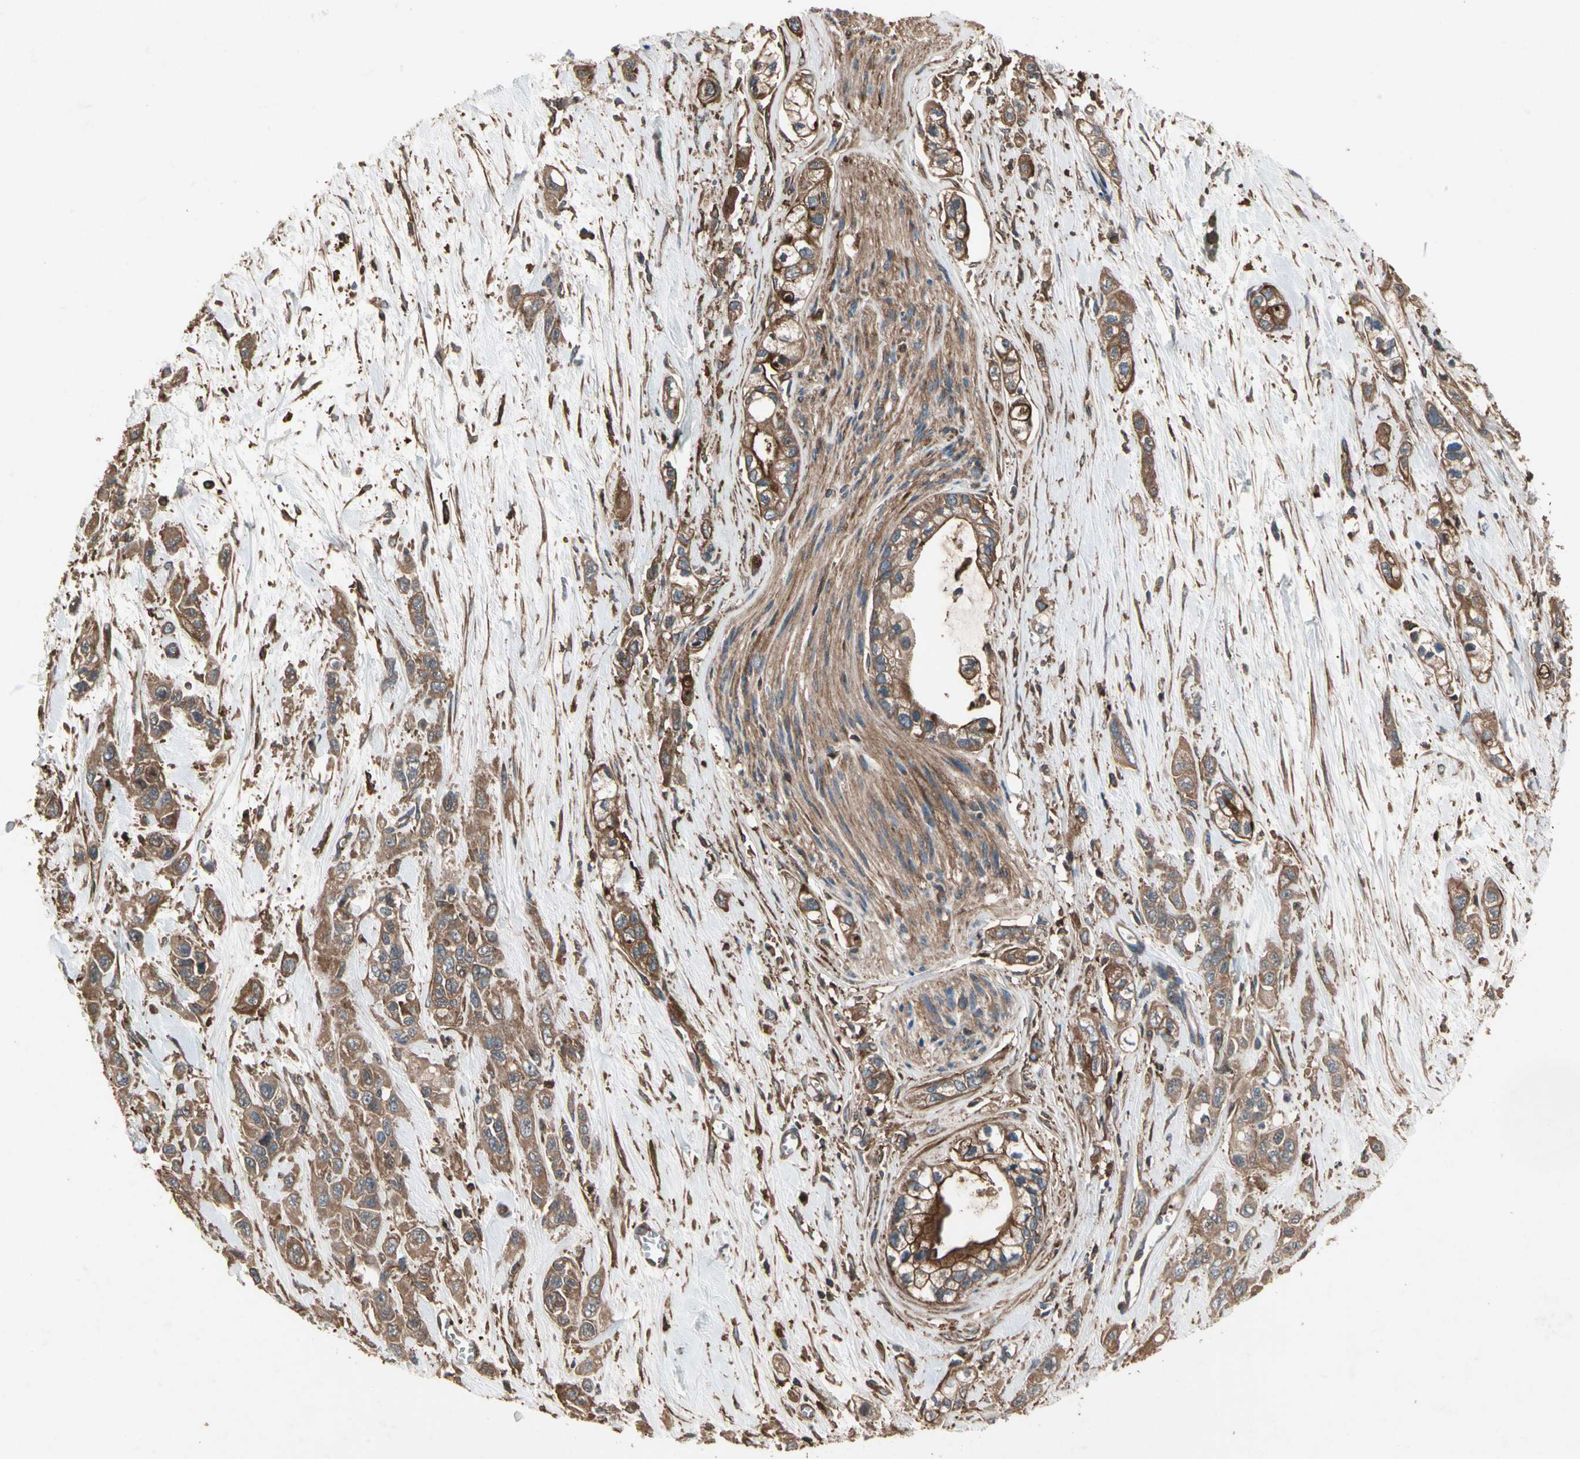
{"staining": {"intensity": "moderate", "quantity": ">75%", "location": "cytoplasmic/membranous"}, "tissue": "pancreatic cancer", "cell_type": "Tumor cells", "image_type": "cancer", "snomed": [{"axis": "morphology", "description": "Adenocarcinoma, NOS"}, {"axis": "topography", "description": "Pancreas"}], "caption": "IHC (DAB (3,3'-diaminobenzidine)) staining of human pancreatic cancer (adenocarcinoma) exhibits moderate cytoplasmic/membranous protein expression in approximately >75% of tumor cells.", "gene": "AGBL2", "patient": {"sex": "male", "age": 74}}